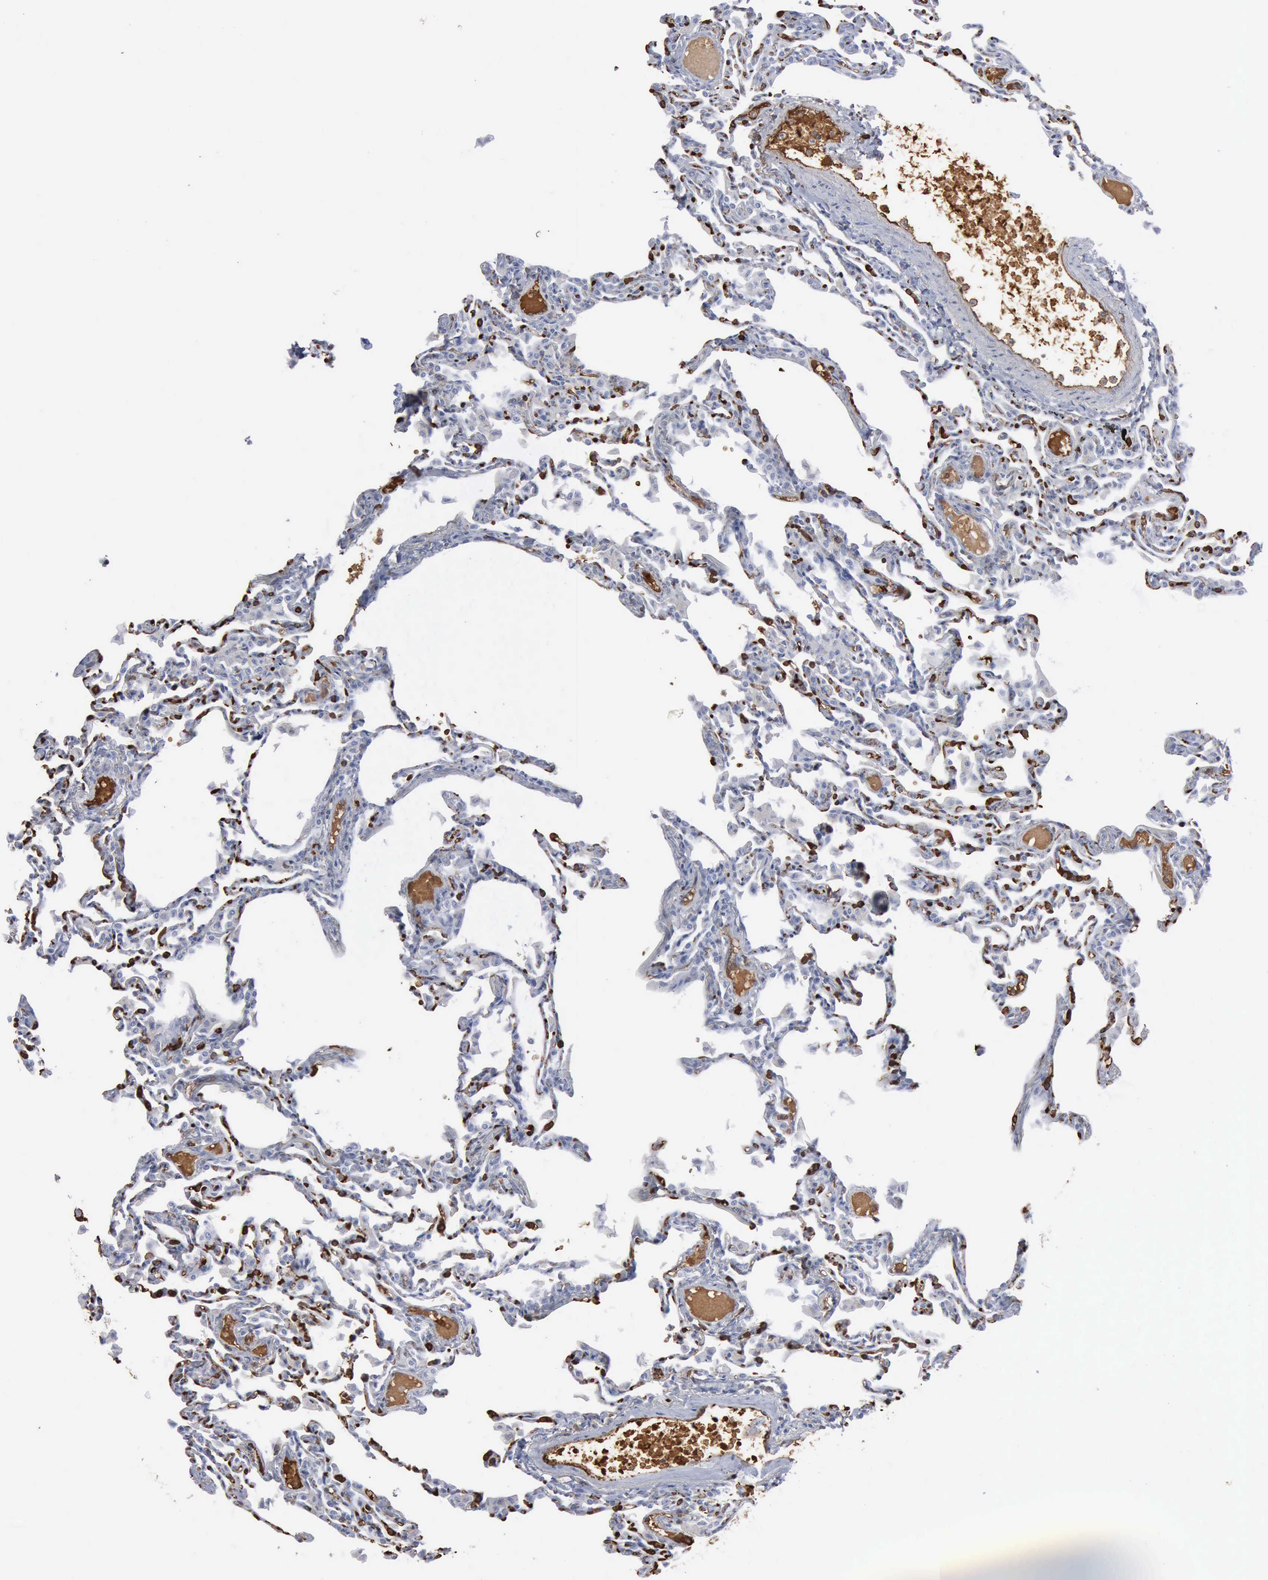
{"staining": {"intensity": "negative", "quantity": "none", "location": "none"}, "tissue": "lung", "cell_type": "Alveolar cells", "image_type": "normal", "snomed": [{"axis": "morphology", "description": "Normal tissue, NOS"}, {"axis": "topography", "description": "Lung"}], "caption": "Alveolar cells show no significant staining in benign lung. The staining is performed using DAB (3,3'-diaminobenzidine) brown chromogen with nuclei counter-stained in using hematoxylin.", "gene": "TGFB1", "patient": {"sex": "female", "age": 49}}